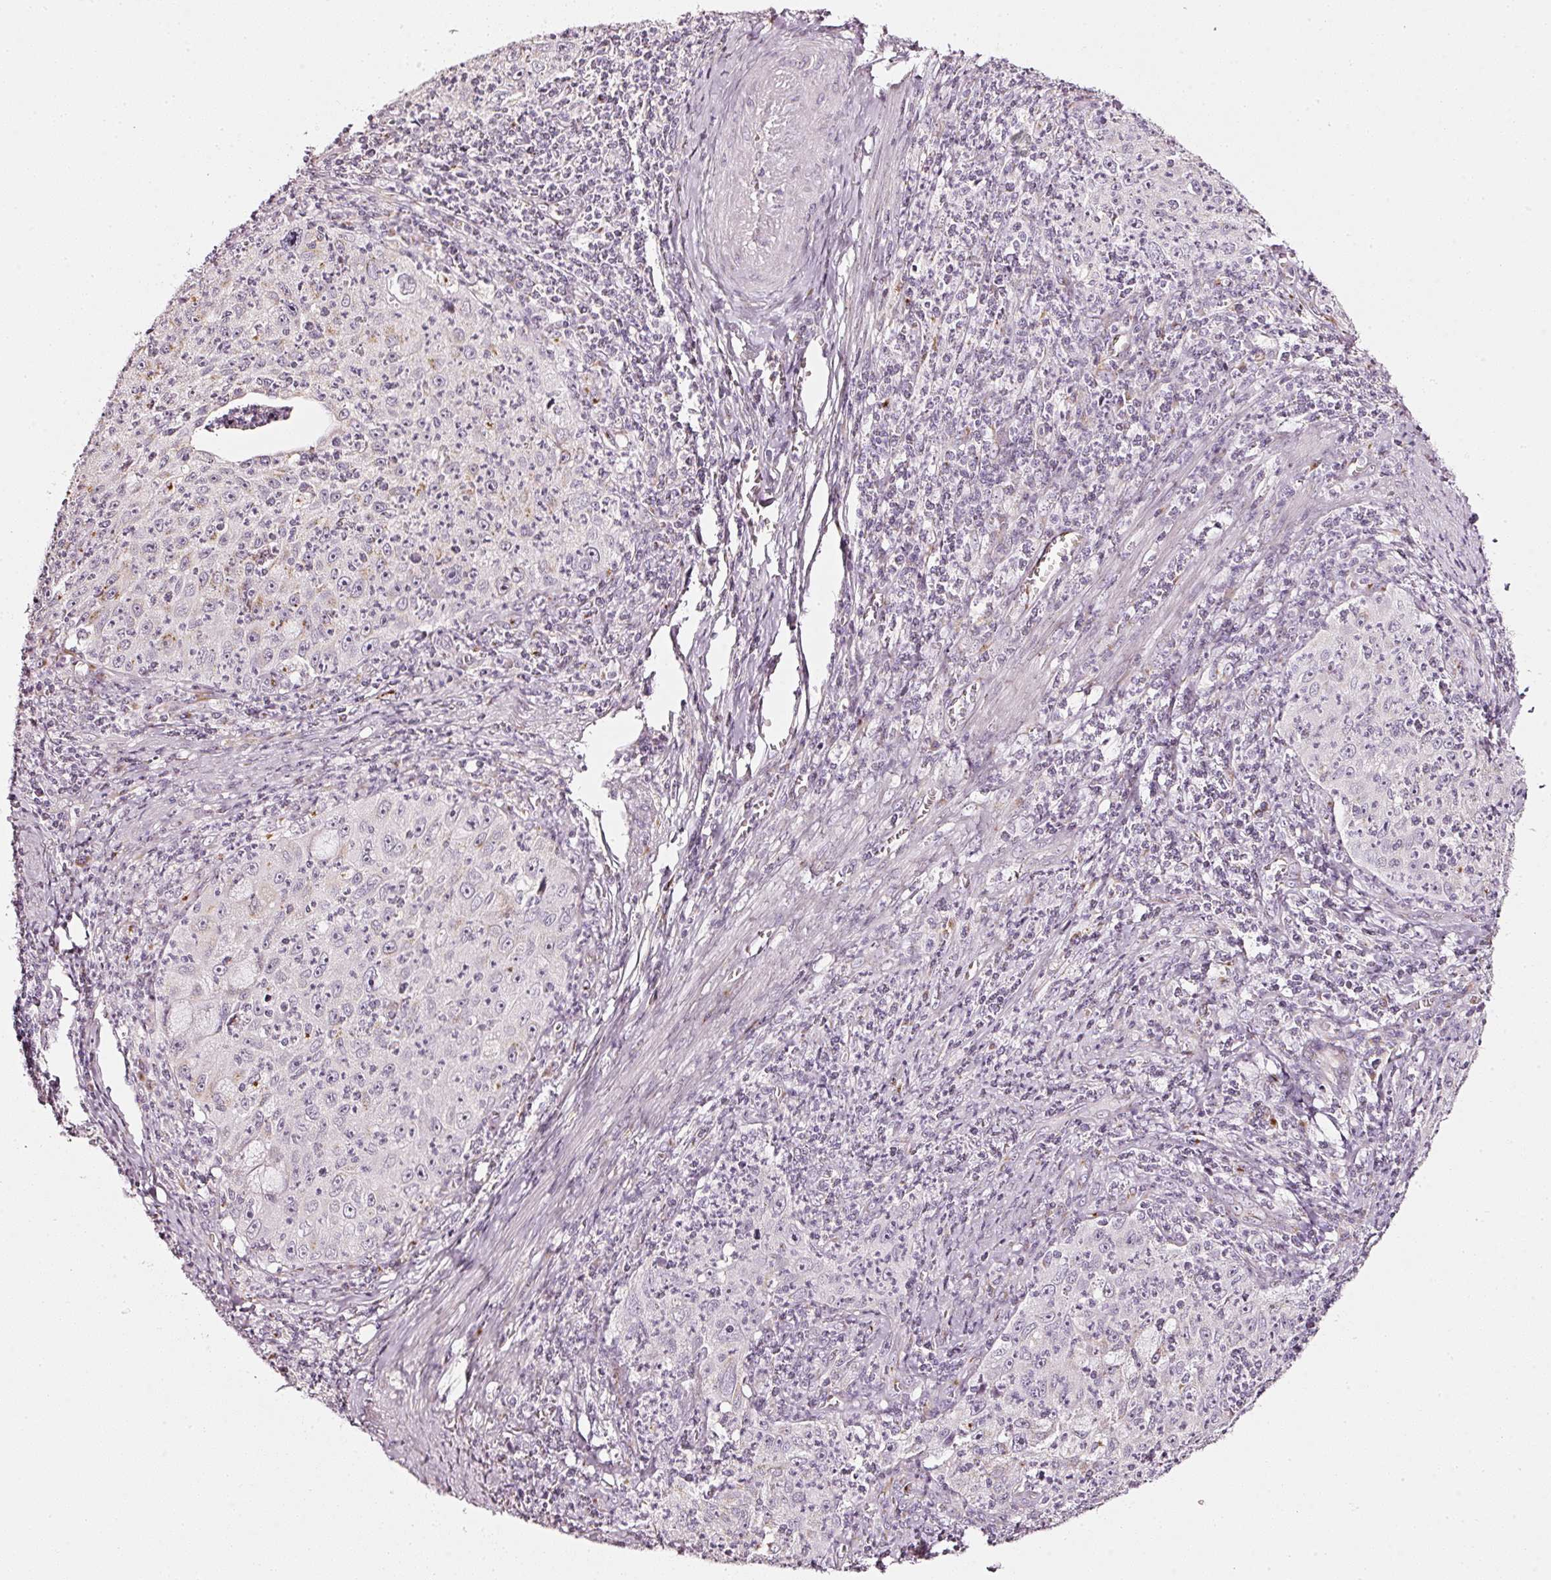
{"staining": {"intensity": "weak", "quantity": "<25%", "location": "cytoplasmic/membranous"}, "tissue": "cervical cancer", "cell_type": "Tumor cells", "image_type": "cancer", "snomed": [{"axis": "morphology", "description": "Squamous cell carcinoma, NOS"}, {"axis": "topography", "description": "Cervix"}], "caption": "An immunohistochemistry photomicrograph of cervical squamous cell carcinoma is shown. There is no staining in tumor cells of cervical squamous cell carcinoma. (Immunohistochemistry, brightfield microscopy, high magnification).", "gene": "SDF4", "patient": {"sex": "female", "age": 30}}